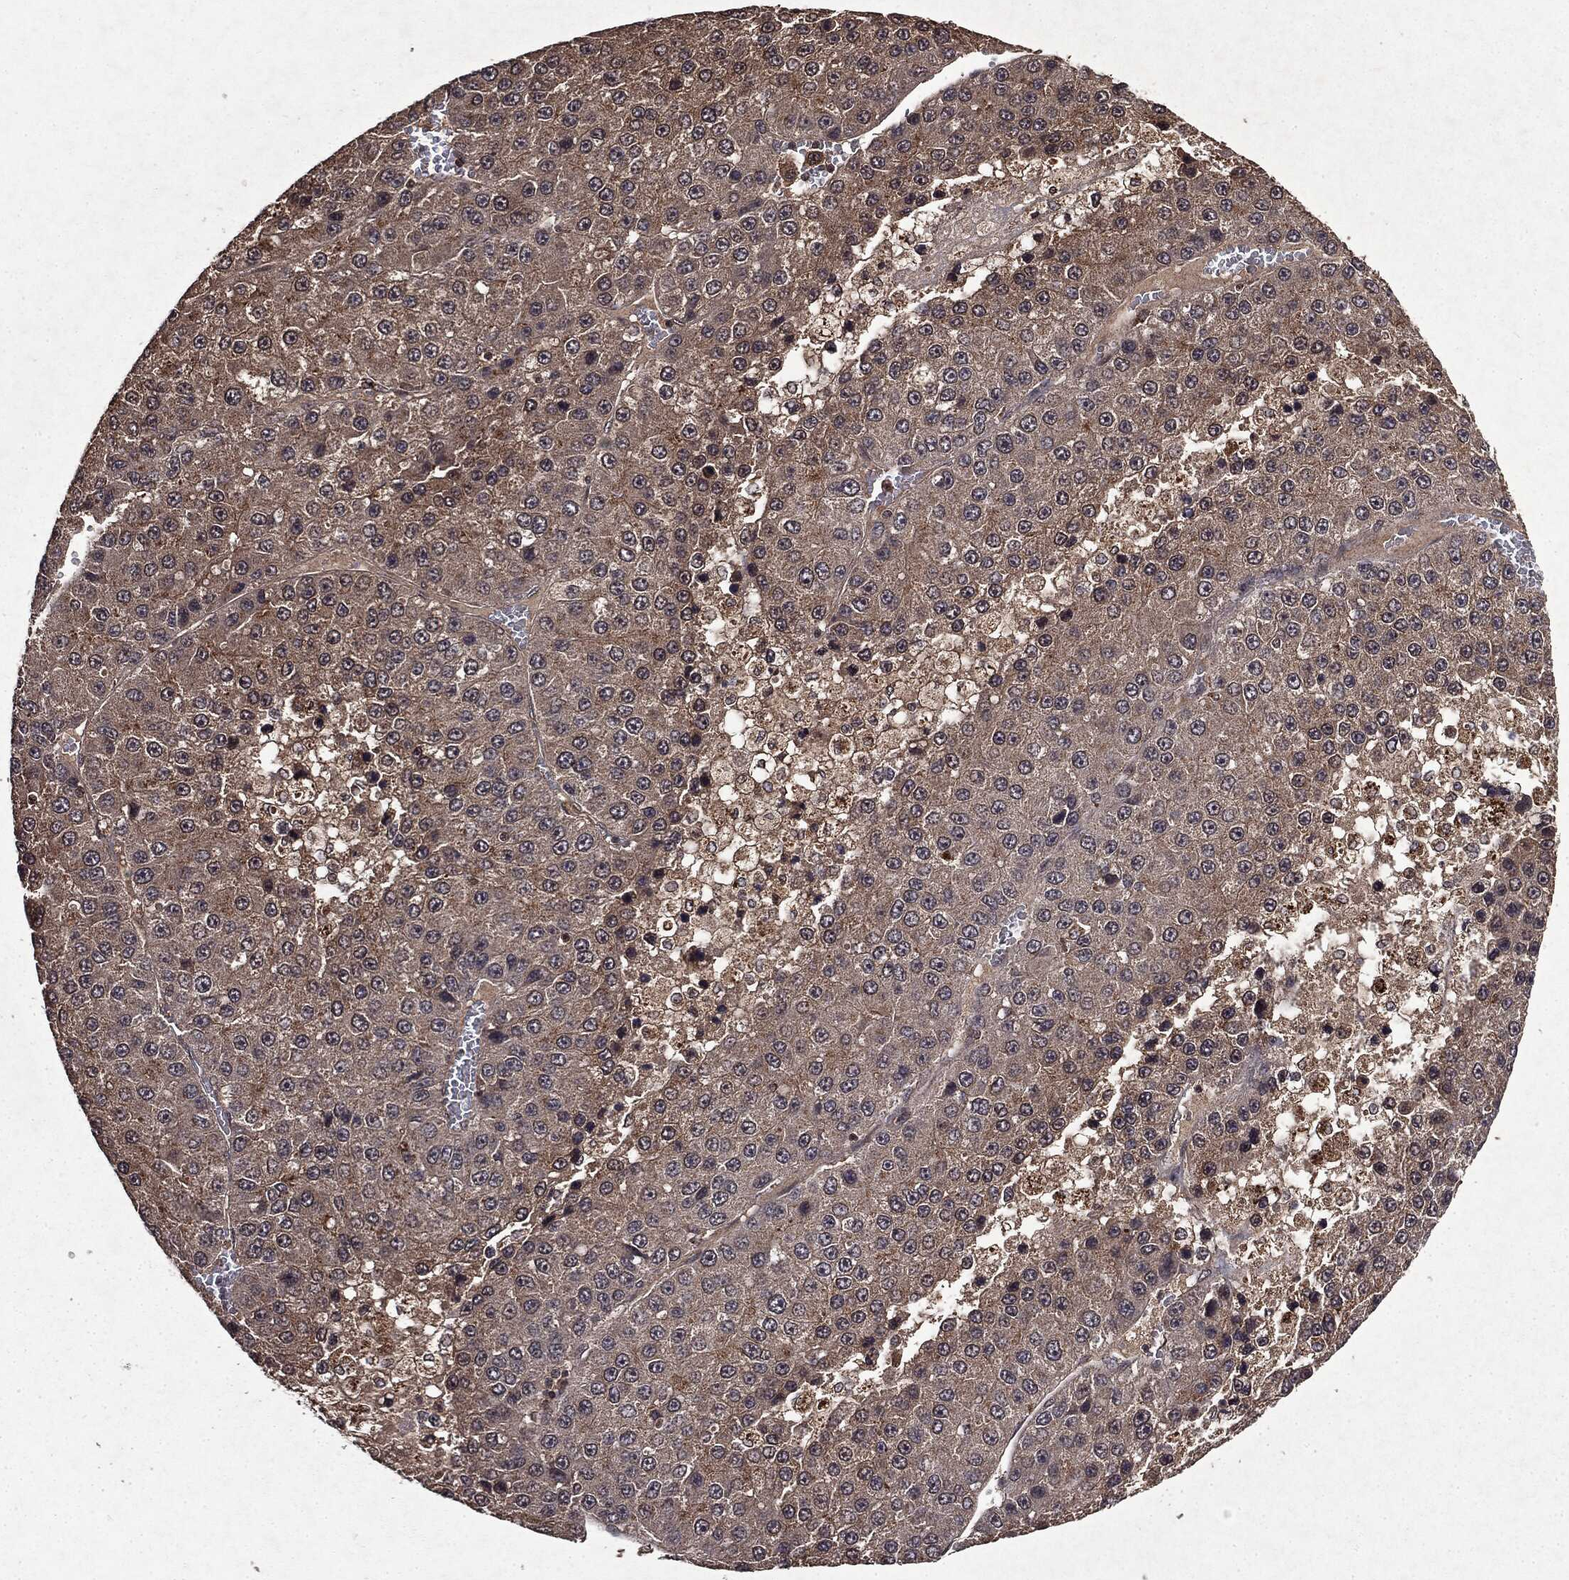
{"staining": {"intensity": "weak", "quantity": "25%-75%", "location": "cytoplasmic/membranous"}, "tissue": "liver cancer", "cell_type": "Tumor cells", "image_type": "cancer", "snomed": [{"axis": "morphology", "description": "Carcinoma, Hepatocellular, NOS"}, {"axis": "topography", "description": "Liver"}], "caption": "This is an image of immunohistochemistry (IHC) staining of liver cancer (hepatocellular carcinoma), which shows weak staining in the cytoplasmic/membranous of tumor cells.", "gene": "MTOR", "patient": {"sex": "female", "age": 73}}